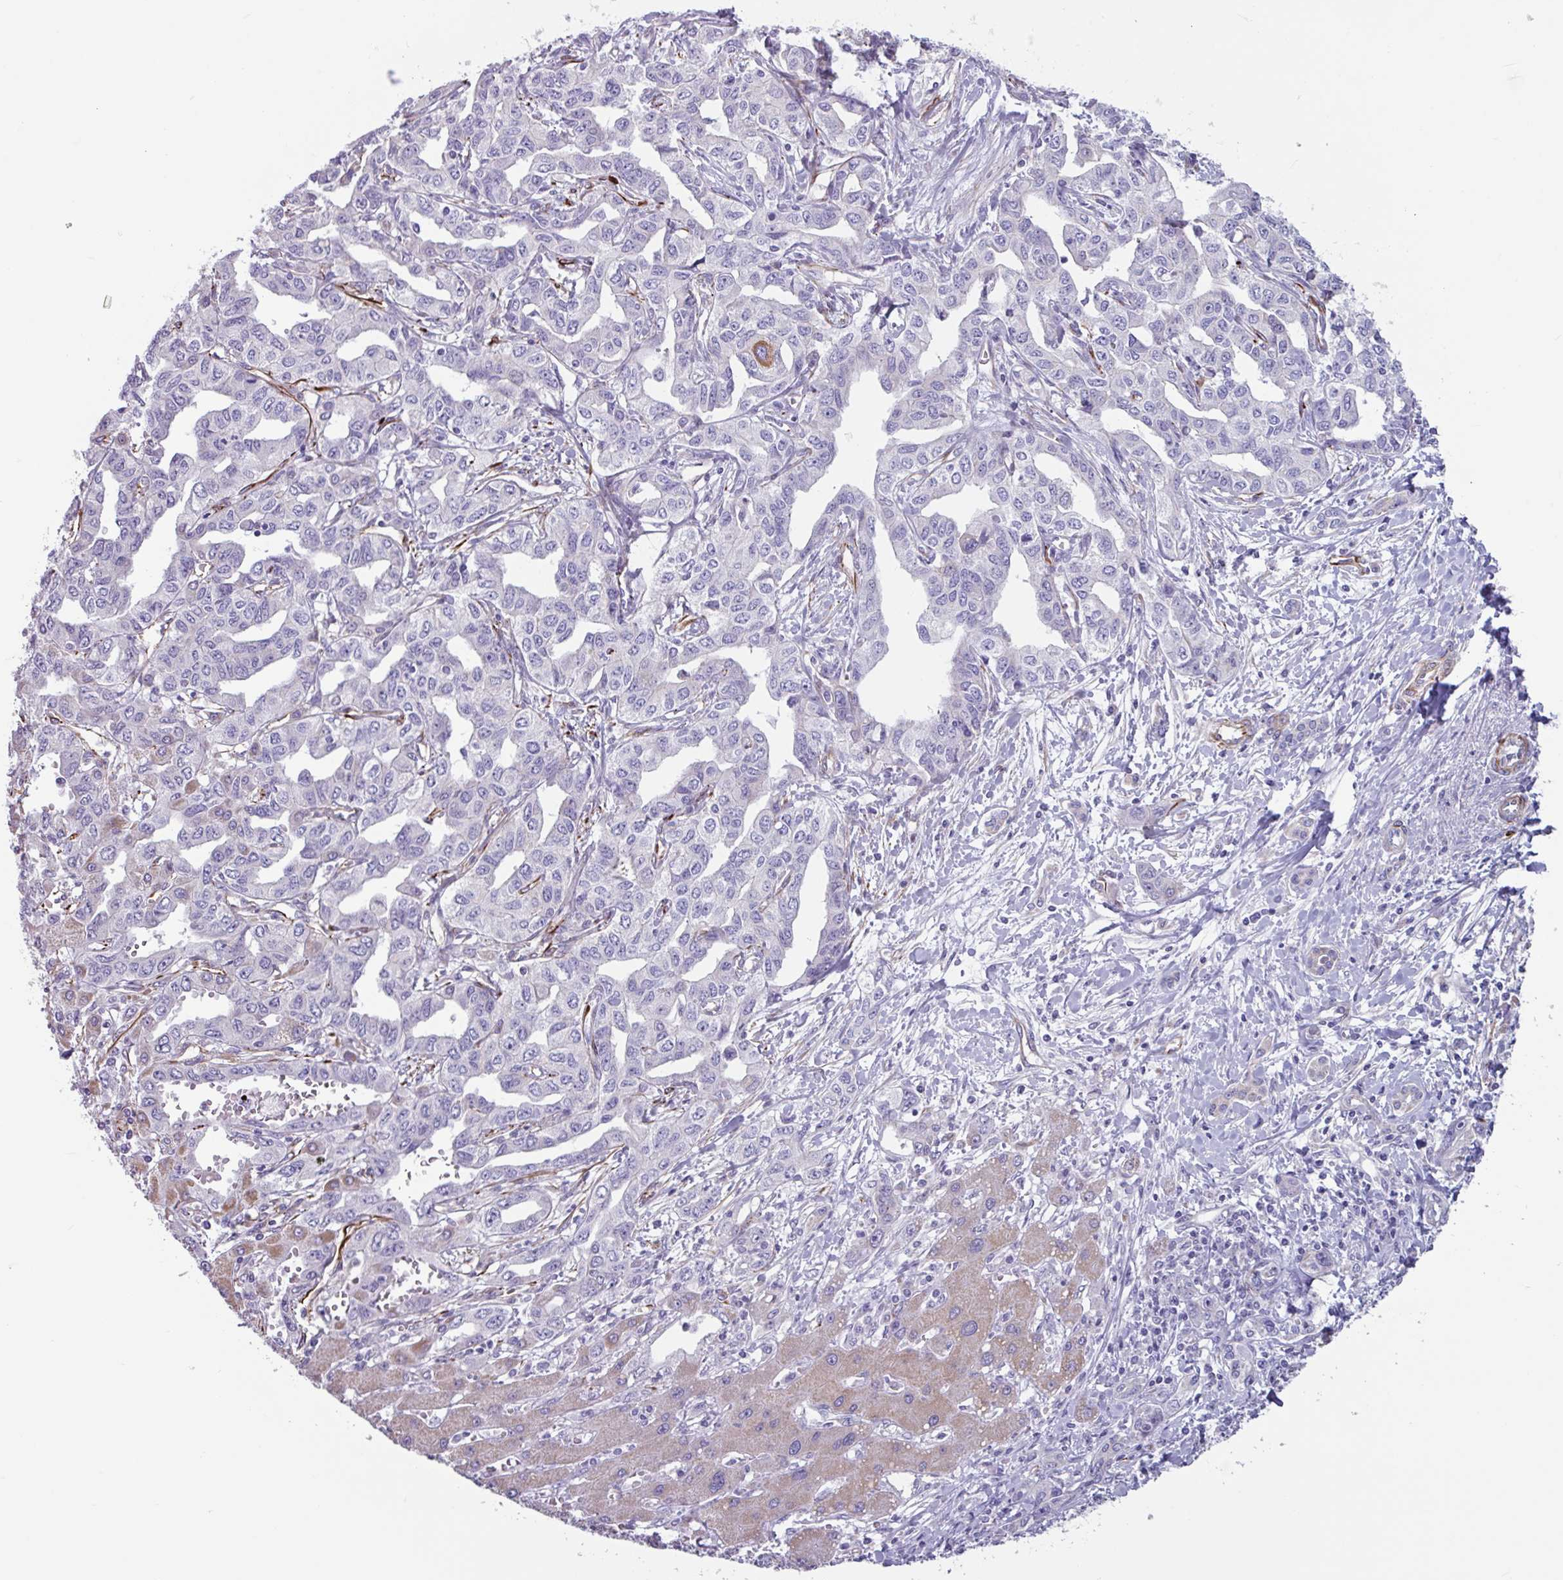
{"staining": {"intensity": "negative", "quantity": "none", "location": "none"}, "tissue": "liver cancer", "cell_type": "Tumor cells", "image_type": "cancer", "snomed": [{"axis": "morphology", "description": "Cholangiocarcinoma"}, {"axis": "topography", "description": "Liver"}], "caption": "The IHC image has no significant expression in tumor cells of liver cholangiocarcinoma tissue.", "gene": "BTD", "patient": {"sex": "male", "age": 59}}